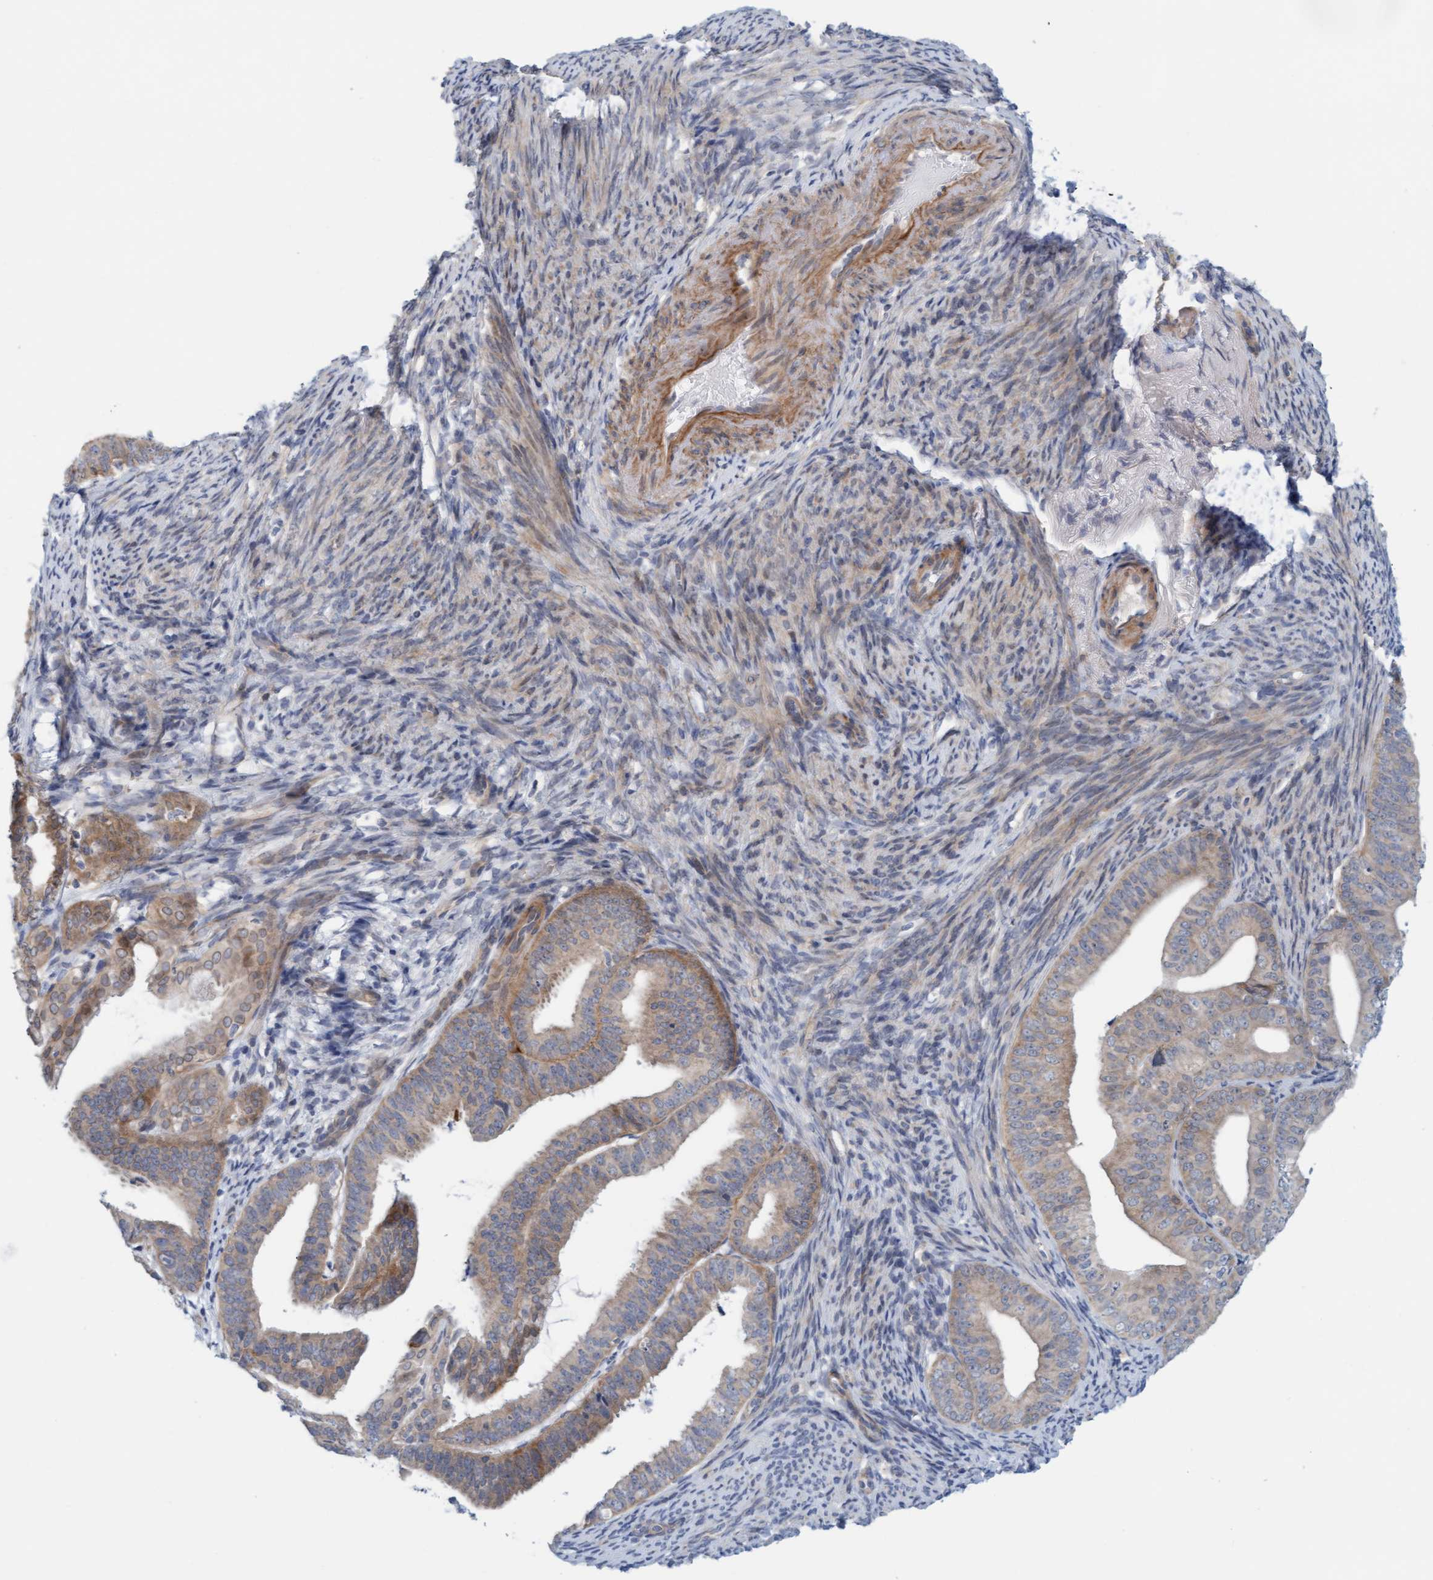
{"staining": {"intensity": "weak", "quantity": "25%-75%", "location": "cytoplasmic/membranous"}, "tissue": "endometrial cancer", "cell_type": "Tumor cells", "image_type": "cancer", "snomed": [{"axis": "morphology", "description": "Adenocarcinoma, NOS"}, {"axis": "topography", "description": "Endometrium"}], "caption": "IHC (DAB (3,3'-diaminobenzidine)) staining of endometrial adenocarcinoma displays weak cytoplasmic/membranous protein staining in approximately 25%-75% of tumor cells. The staining is performed using DAB (3,3'-diaminobenzidine) brown chromogen to label protein expression. The nuclei are counter-stained blue using hematoxylin.", "gene": "TSTD2", "patient": {"sex": "female", "age": 63}}